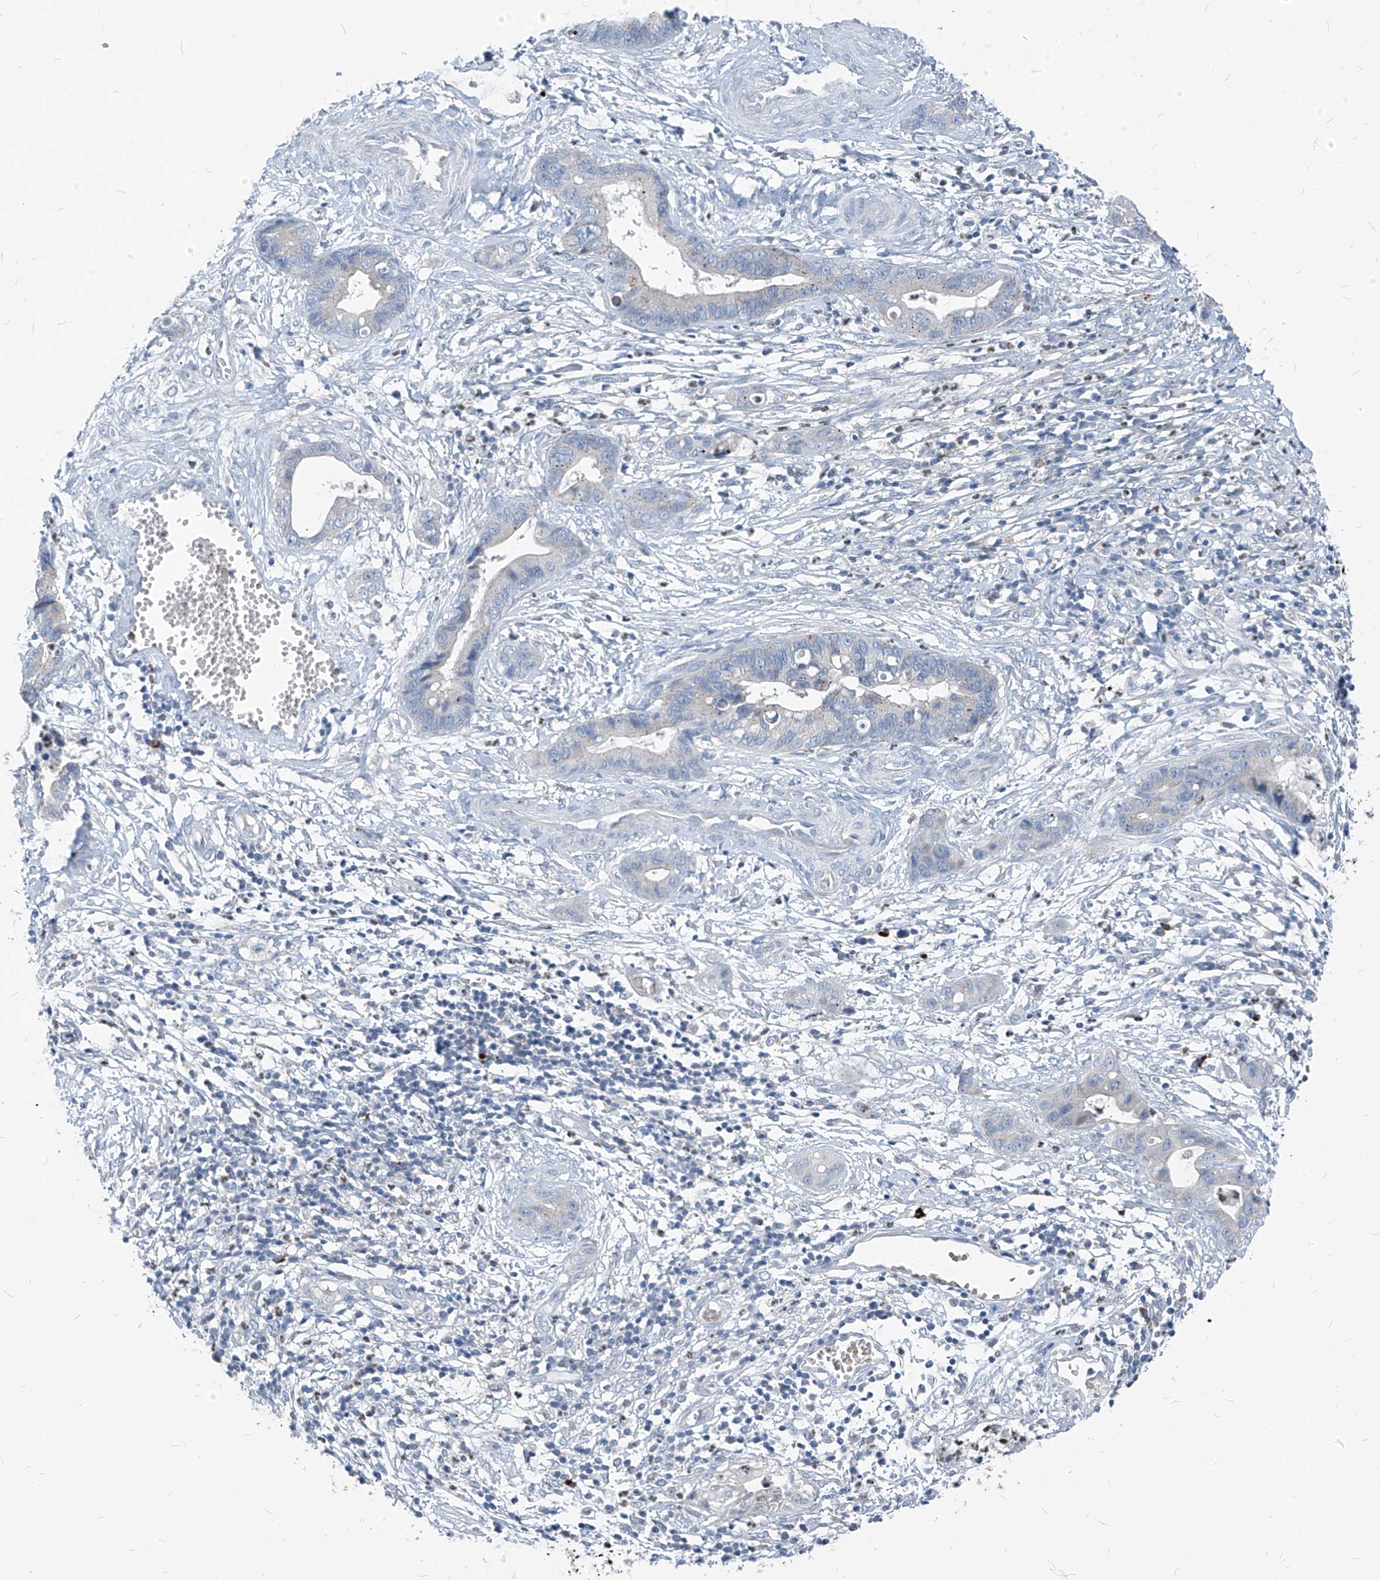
{"staining": {"intensity": "negative", "quantity": "none", "location": "none"}, "tissue": "cervical cancer", "cell_type": "Tumor cells", "image_type": "cancer", "snomed": [{"axis": "morphology", "description": "Adenocarcinoma, NOS"}, {"axis": "topography", "description": "Cervix"}], "caption": "This photomicrograph is of cervical cancer (adenocarcinoma) stained with IHC to label a protein in brown with the nuclei are counter-stained blue. There is no staining in tumor cells. Nuclei are stained in blue.", "gene": "CHMP2B", "patient": {"sex": "female", "age": 44}}